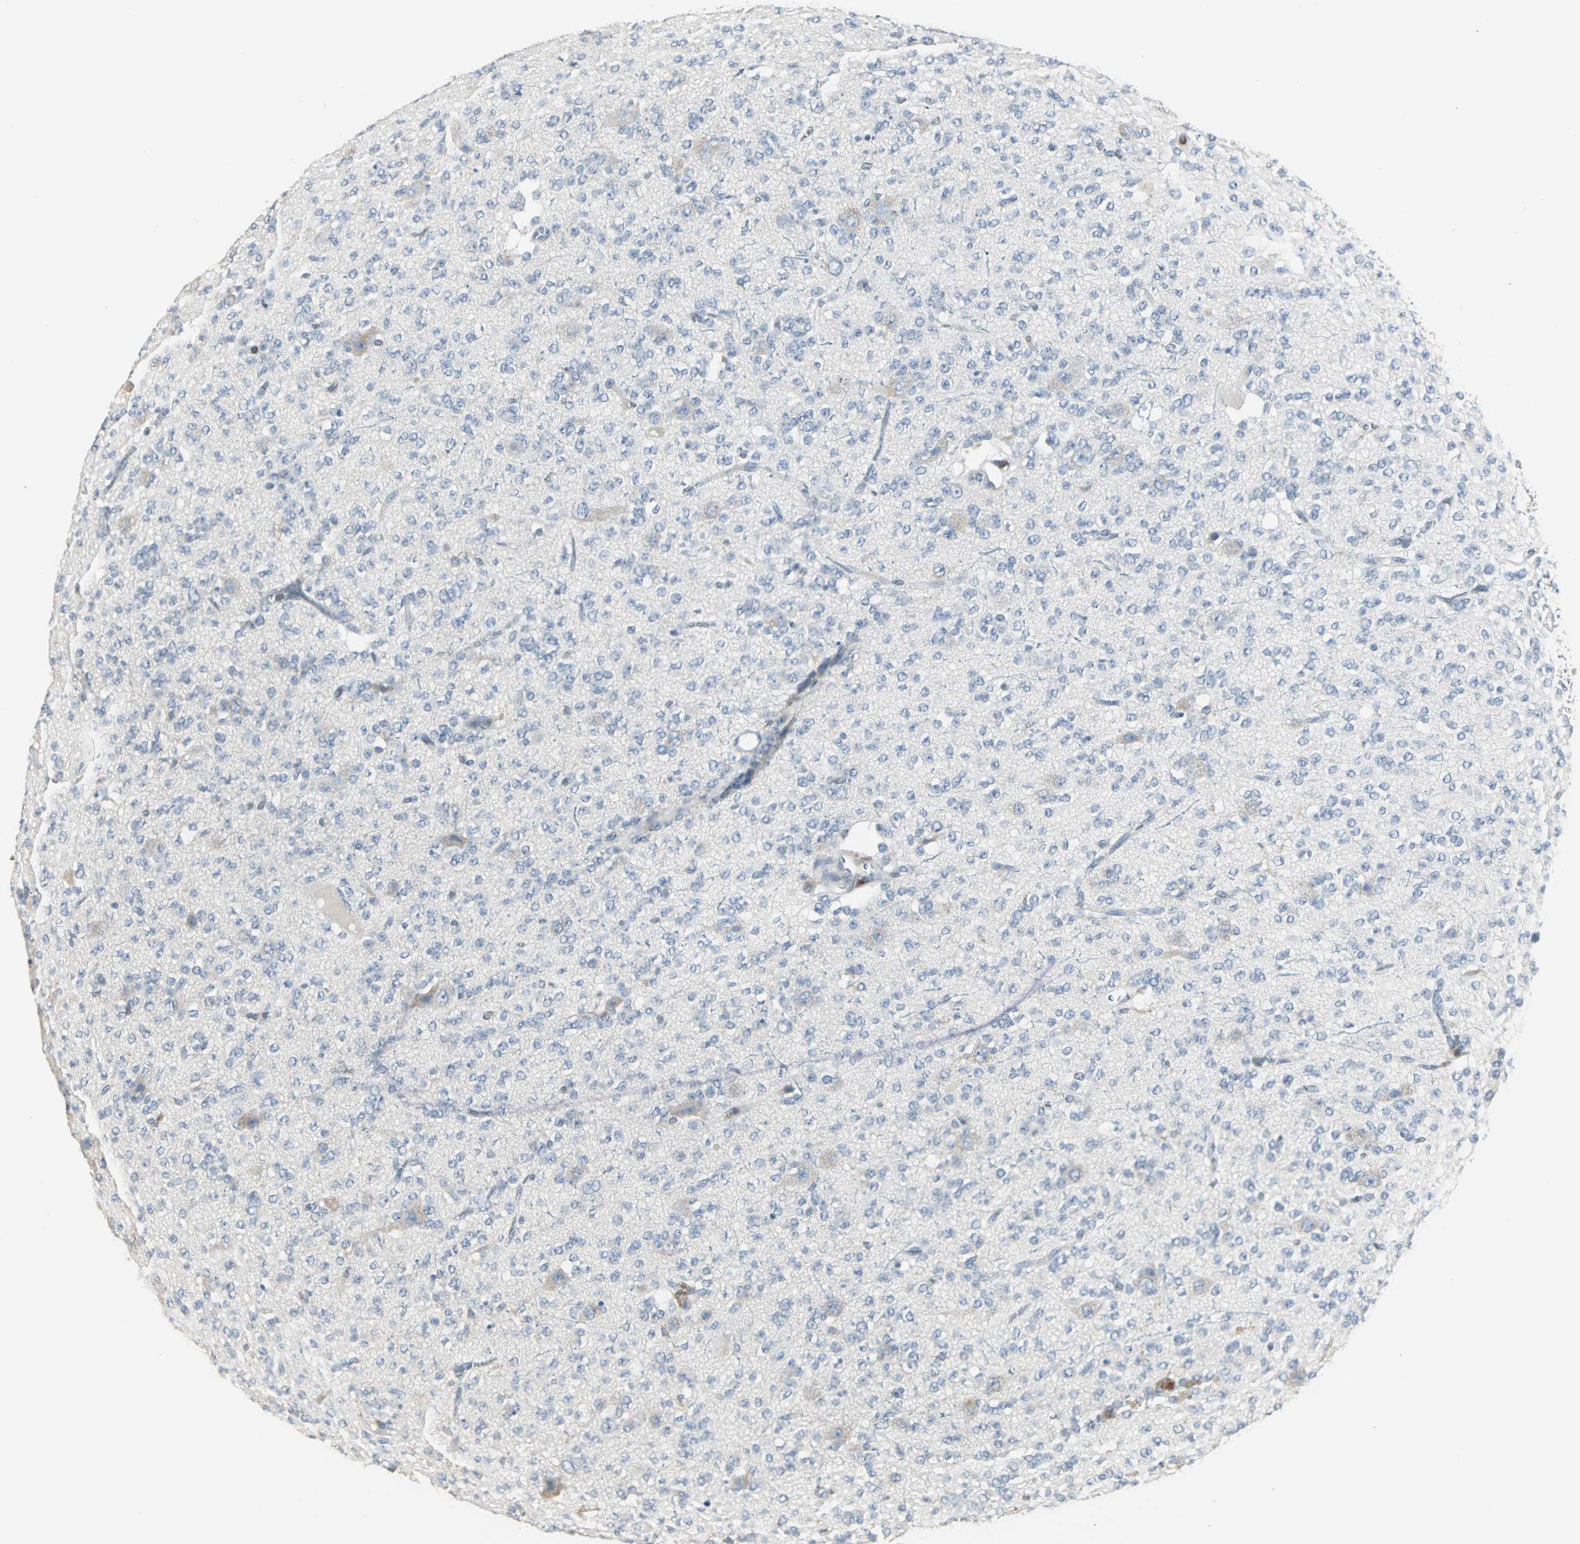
{"staining": {"intensity": "negative", "quantity": "none", "location": "none"}, "tissue": "glioma", "cell_type": "Tumor cells", "image_type": "cancer", "snomed": [{"axis": "morphology", "description": "Glioma, malignant, Low grade"}, {"axis": "topography", "description": "Brain"}], "caption": "A photomicrograph of glioma stained for a protein reveals no brown staining in tumor cells.", "gene": "LRRFIP1", "patient": {"sex": "male", "age": 38}}